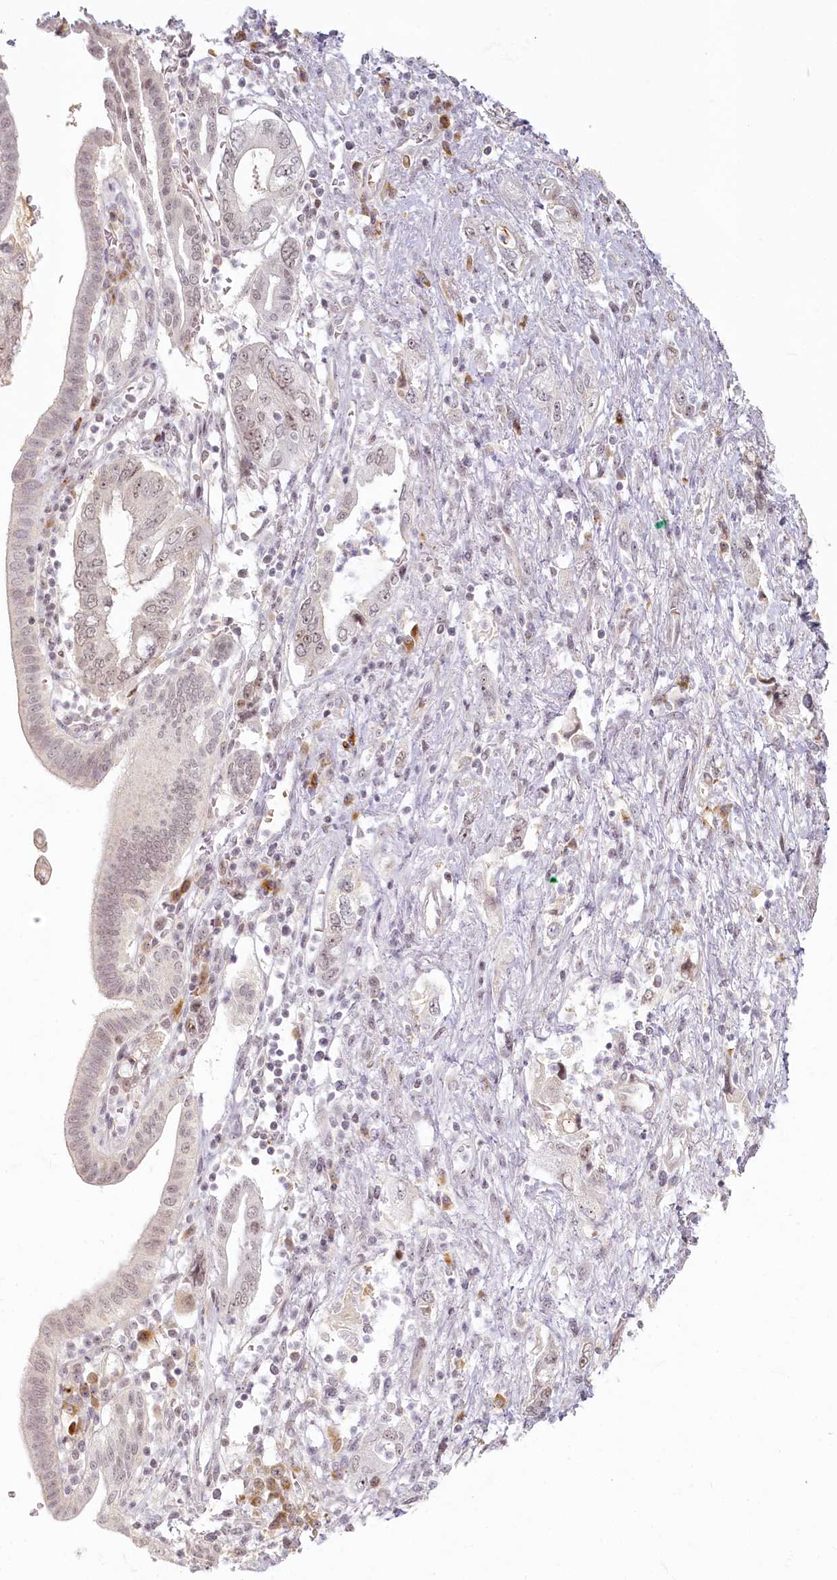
{"staining": {"intensity": "weak", "quantity": "25%-75%", "location": "nuclear"}, "tissue": "pancreatic cancer", "cell_type": "Tumor cells", "image_type": "cancer", "snomed": [{"axis": "morphology", "description": "Adenocarcinoma, NOS"}, {"axis": "topography", "description": "Pancreas"}], "caption": "Protein staining by immunohistochemistry shows weak nuclear expression in approximately 25%-75% of tumor cells in pancreatic adenocarcinoma. (brown staining indicates protein expression, while blue staining denotes nuclei).", "gene": "EXOSC7", "patient": {"sex": "female", "age": 73}}